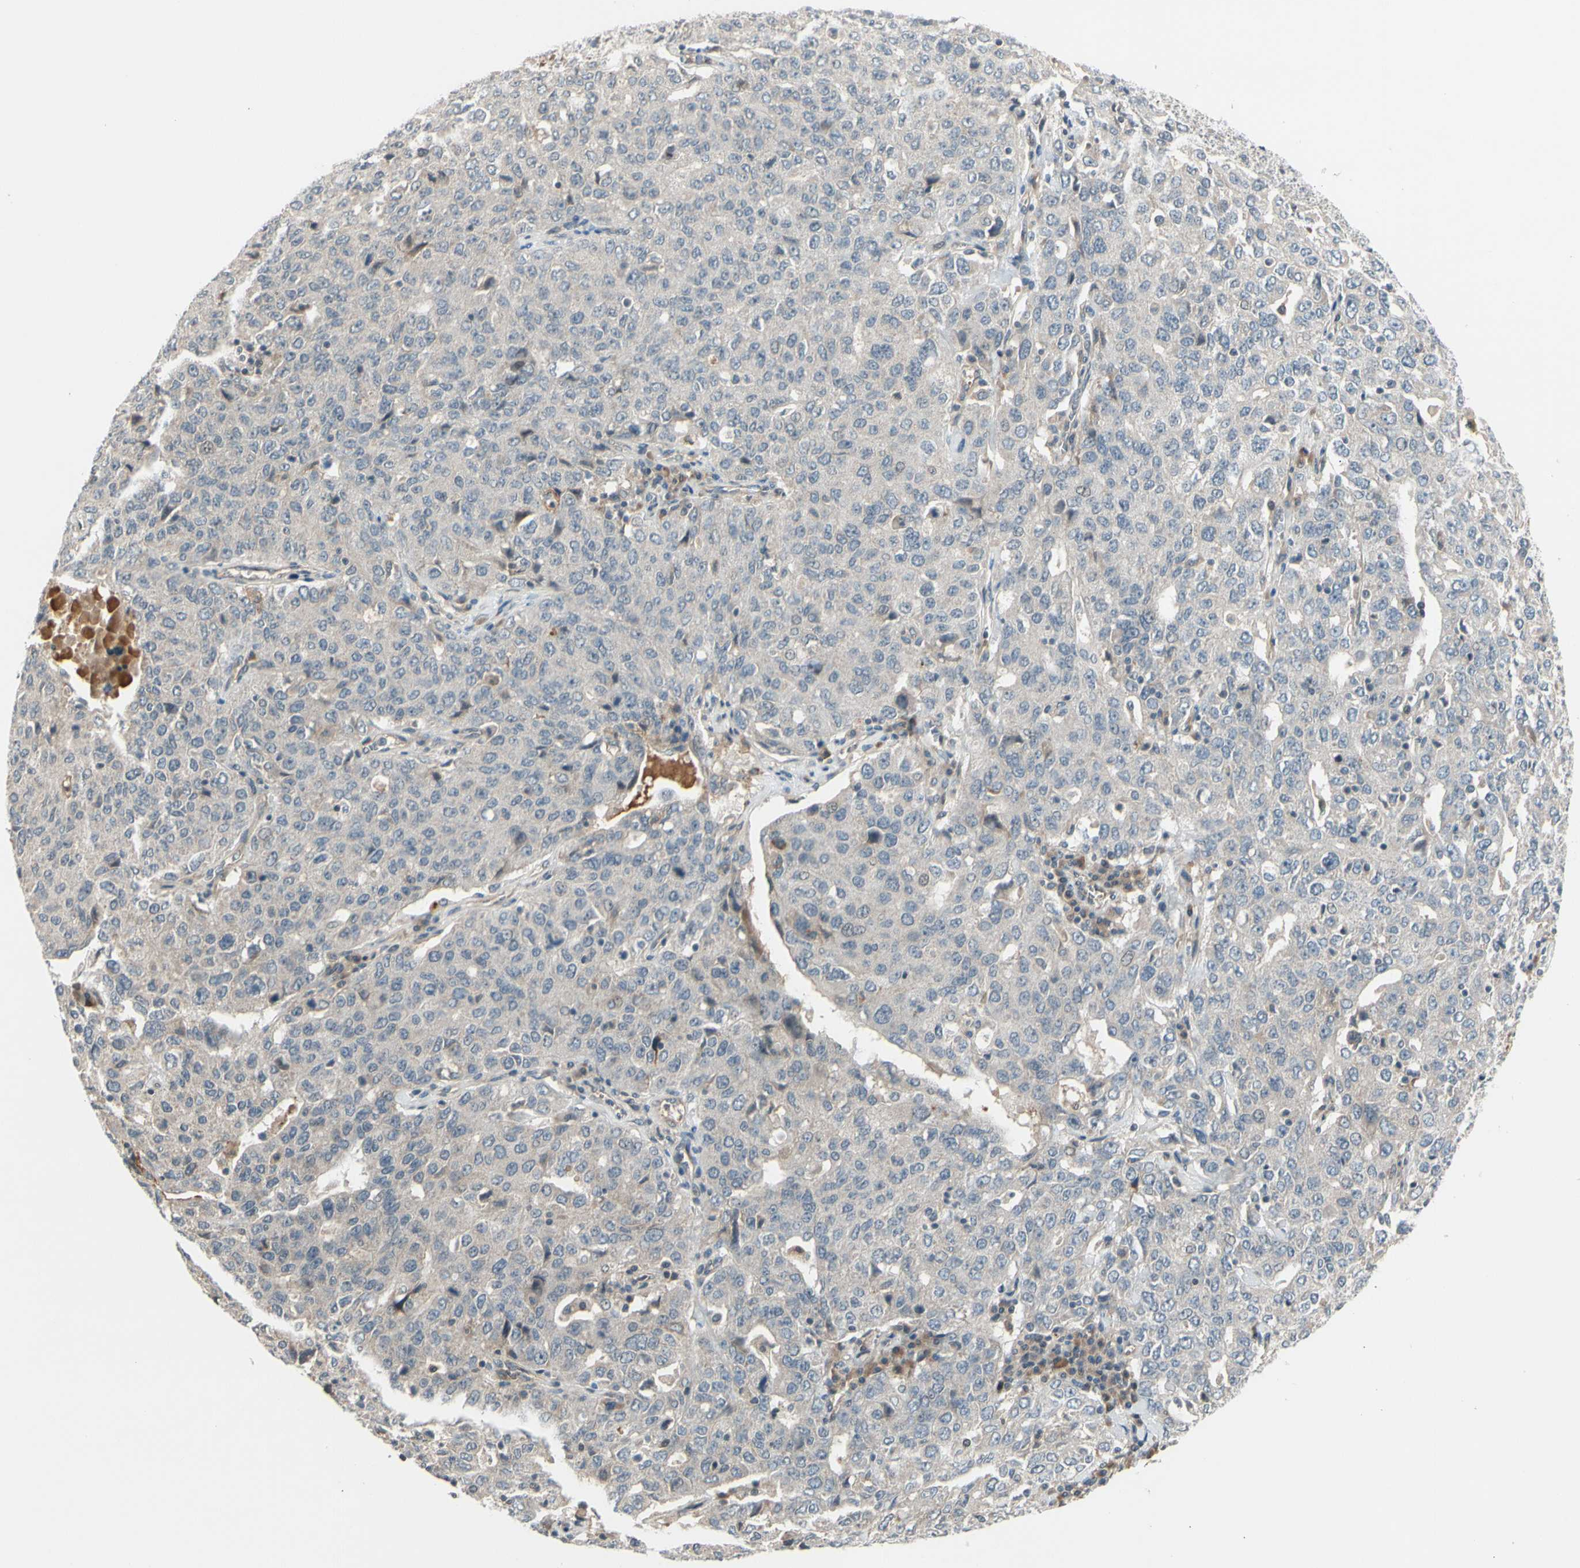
{"staining": {"intensity": "weak", "quantity": ">75%", "location": "cytoplasmic/membranous"}, "tissue": "ovarian cancer", "cell_type": "Tumor cells", "image_type": "cancer", "snomed": [{"axis": "morphology", "description": "Carcinoma, endometroid"}, {"axis": "topography", "description": "Ovary"}], "caption": "Weak cytoplasmic/membranous expression is appreciated in about >75% of tumor cells in ovarian endometroid carcinoma.", "gene": "FGF10", "patient": {"sex": "female", "age": 62}}